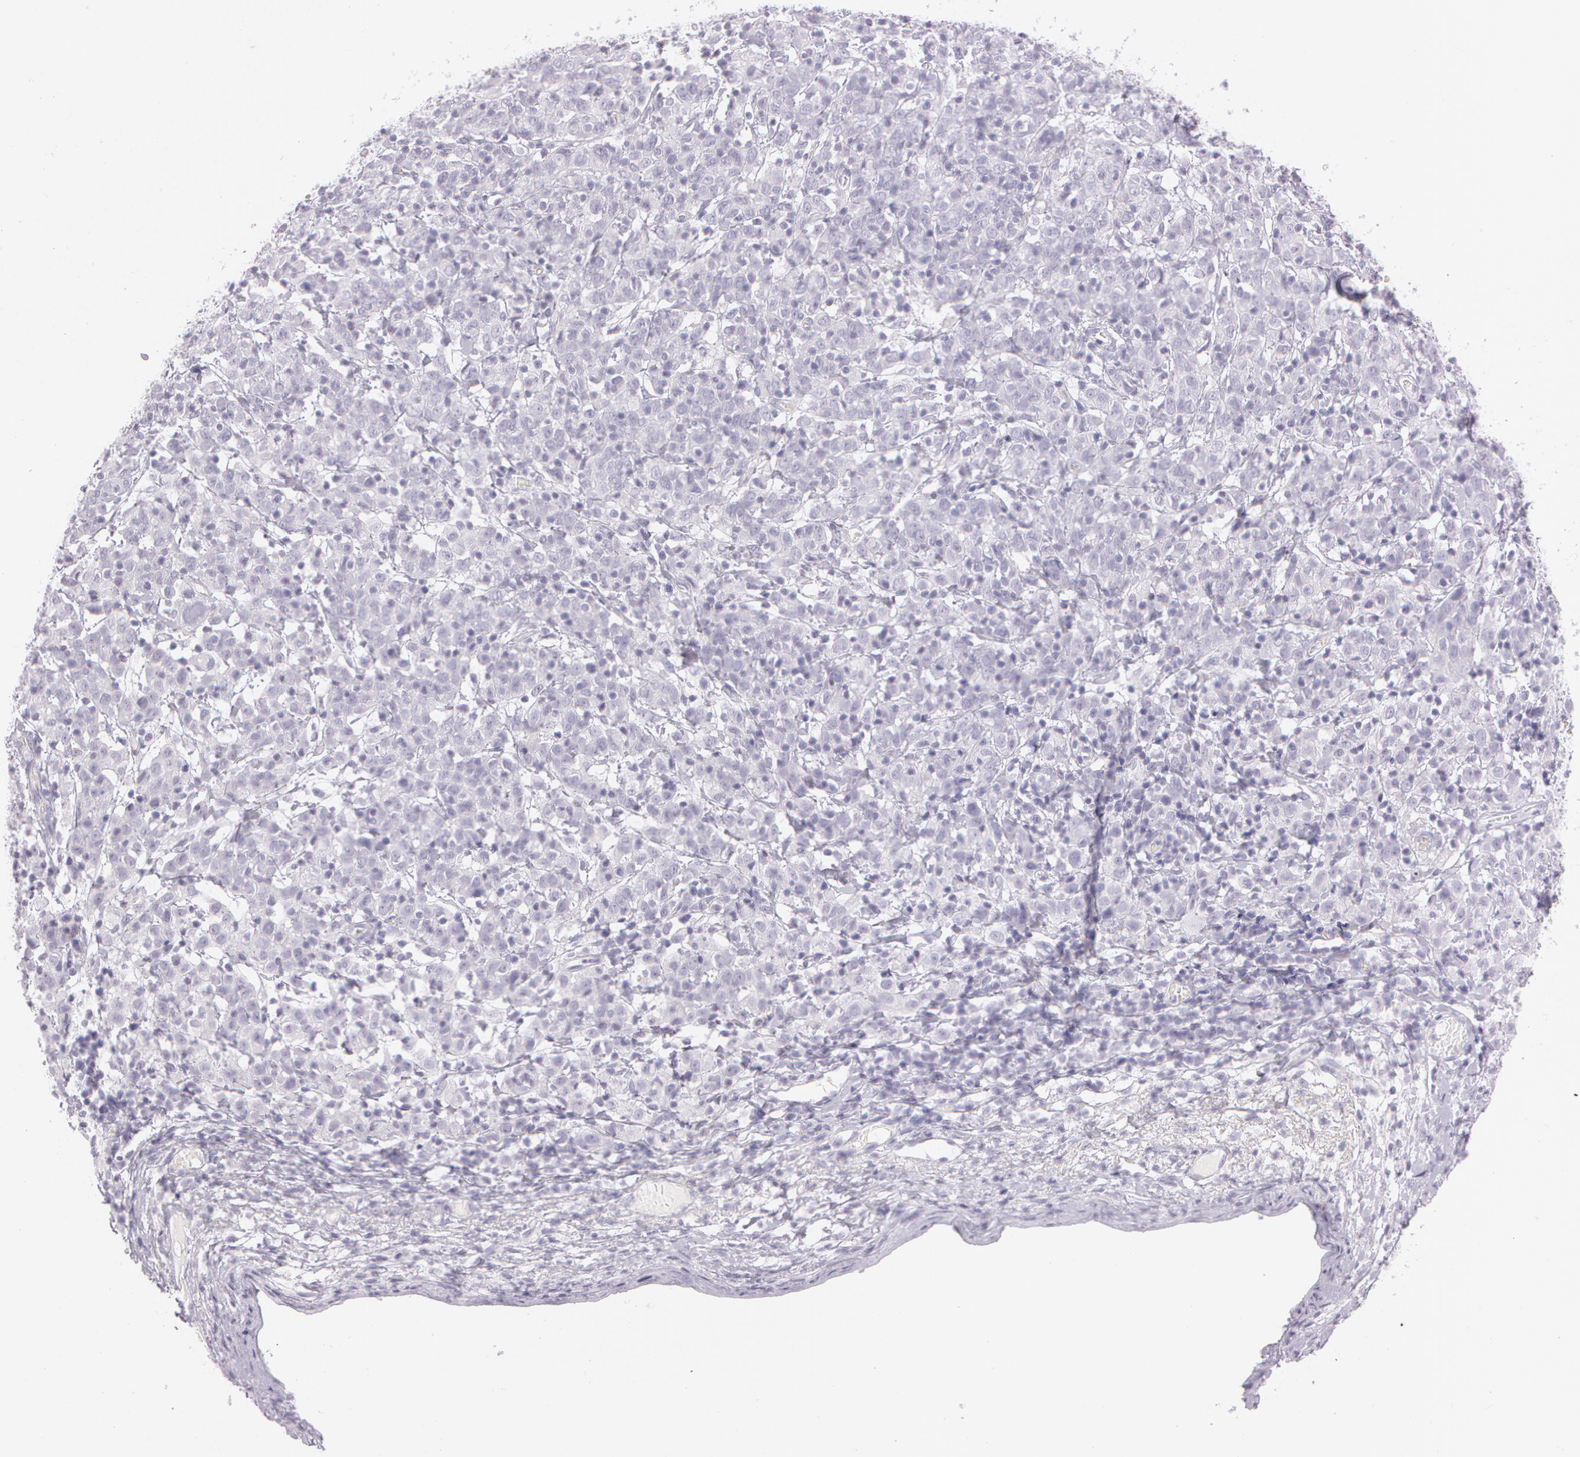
{"staining": {"intensity": "negative", "quantity": "none", "location": "none"}, "tissue": "cervical cancer", "cell_type": "Tumor cells", "image_type": "cancer", "snomed": [{"axis": "morphology", "description": "Normal tissue, NOS"}, {"axis": "morphology", "description": "Squamous cell carcinoma, NOS"}, {"axis": "topography", "description": "Cervix"}], "caption": "This is a image of IHC staining of cervical cancer (squamous cell carcinoma), which shows no positivity in tumor cells. (DAB immunohistochemistry (IHC), high magnification).", "gene": "OTC", "patient": {"sex": "female", "age": 67}}